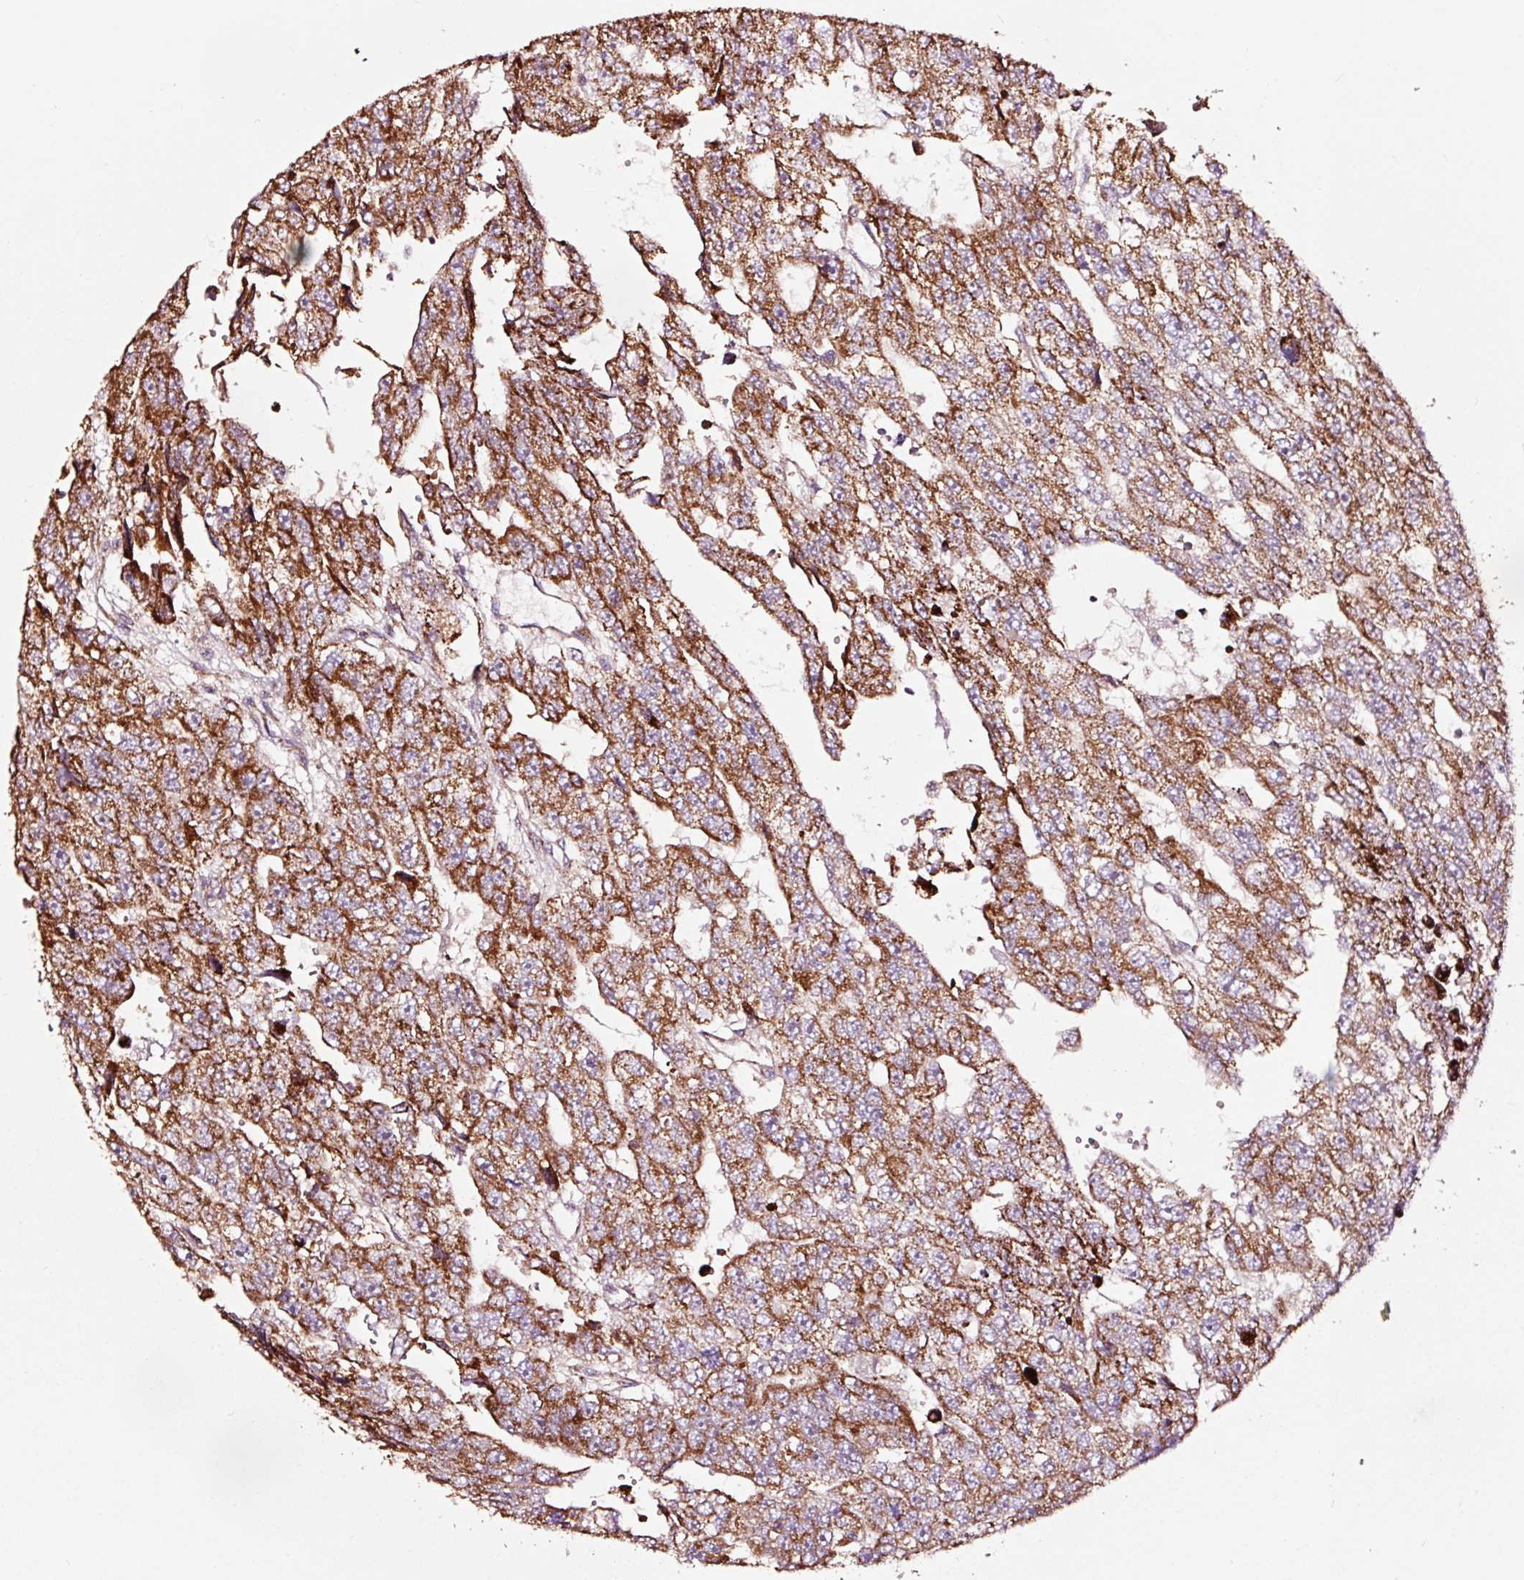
{"staining": {"intensity": "strong", "quantity": ">75%", "location": "cytoplasmic/membranous"}, "tissue": "testis cancer", "cell_type": "Tumor cells", "image_type": "cancer", "snomed": [{"axis": "morphology", "description": "Carcinoma, Embryonal, NOS"}, {"axis": "topography", "description": "Testis"}], "caption": "Human testis embryonal carcinoma stained with a brown dye exhibits strong cytoplasmic/membranous positive staining in about >75% of tumor cells.", "gene": "TPM1", "patient": {"sex": "male", "age": 20}}